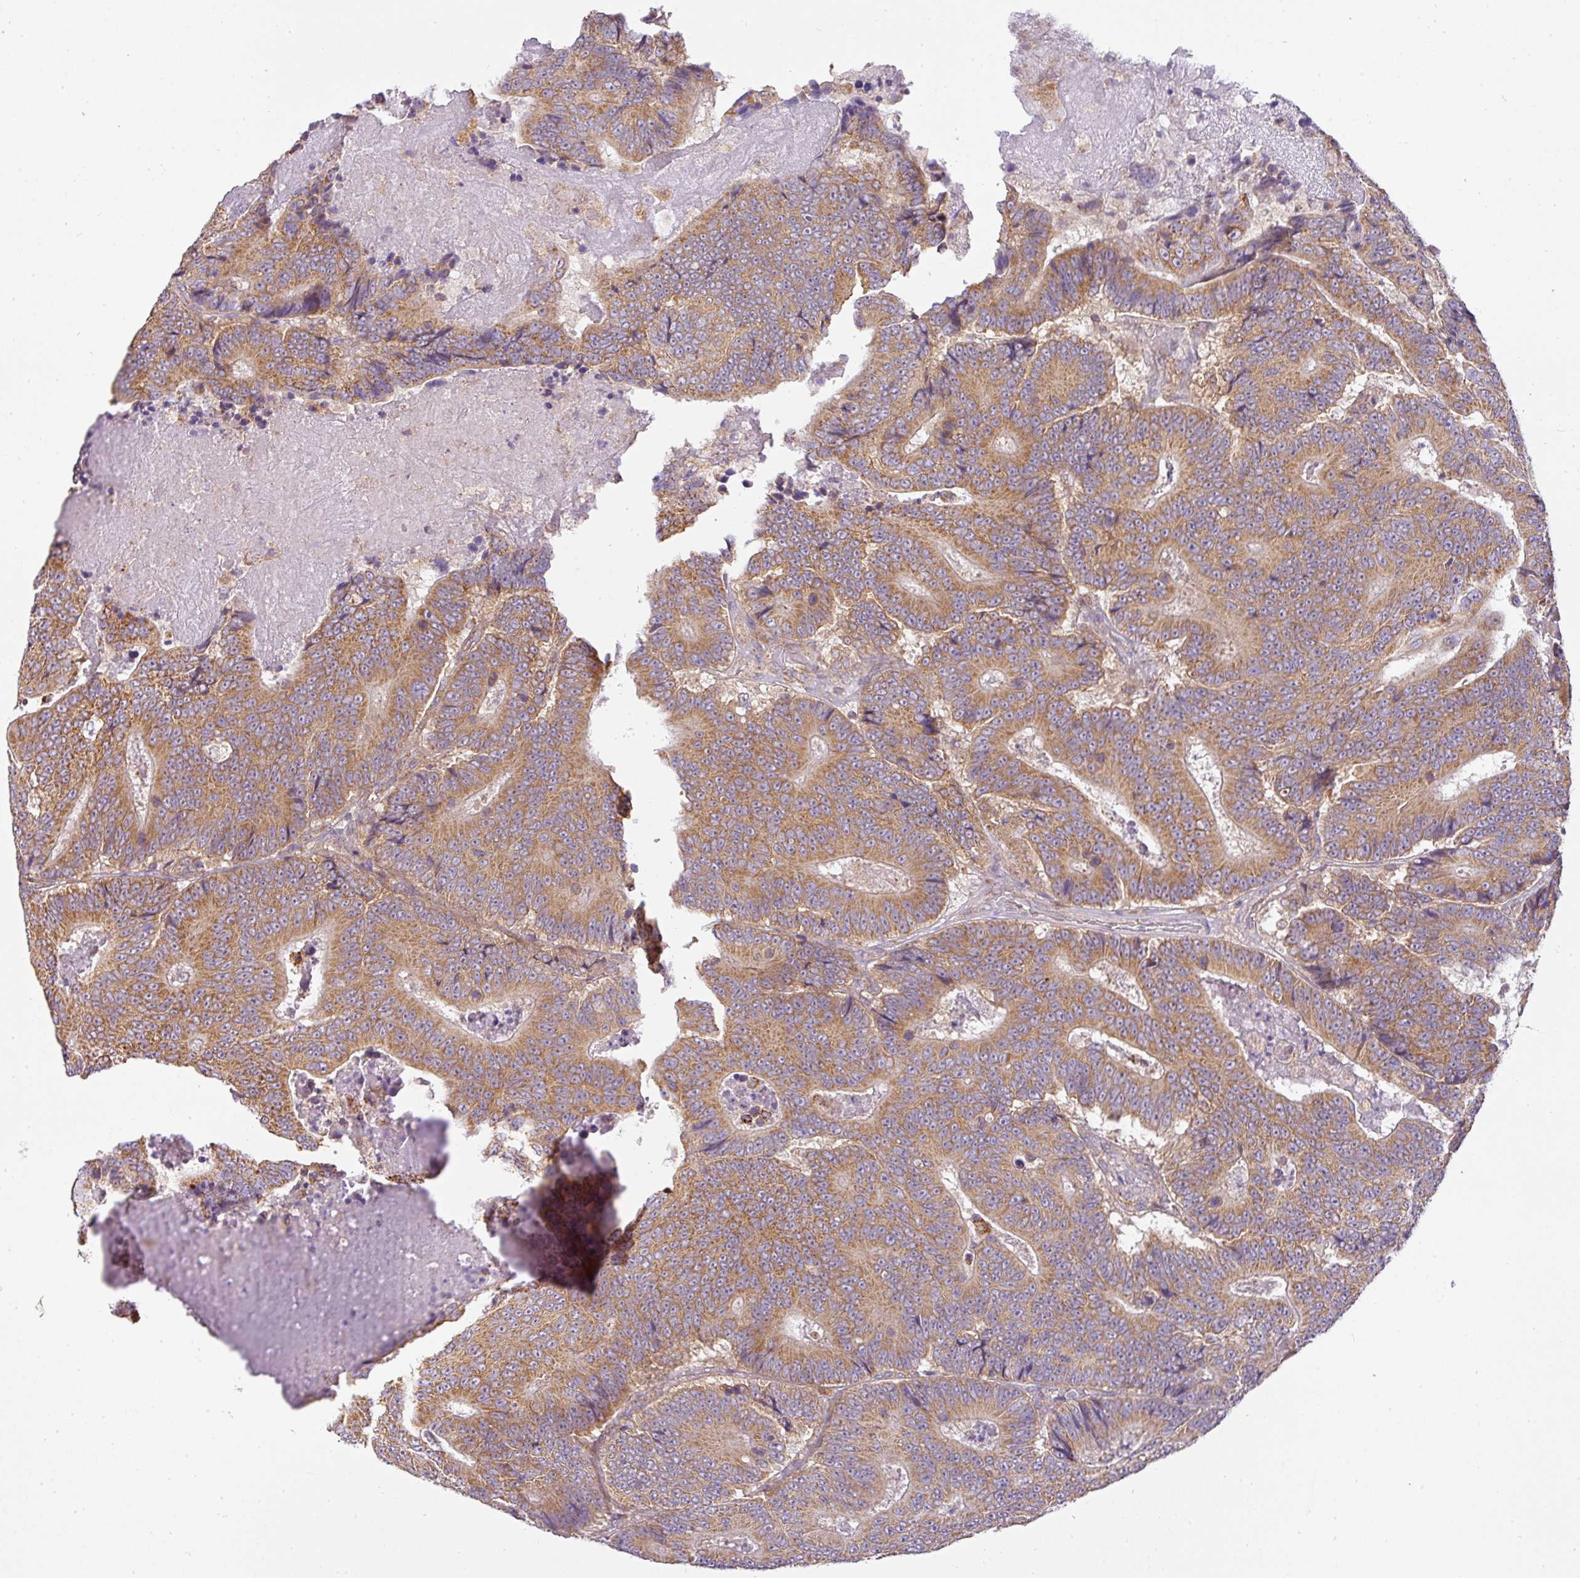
{"staining": {"intensity": "moderate", "quantity": ">75%", "location": "cytoplasmic/membranous"}, "tissue": "colorectal cancer", "cell_type": "Tumor cells", "image_type": "cancer", "snomed": [{"axis": "morphology", "description": "Adenocarcinoma, NOS"}, {"axis": "topography", "description": "Colon"}], "caption": "A brown stain highlights moderate cytoplasmic/membranous expression of a protein in human colorectal adenocarcinoma tumor cells.", "gene": "ZNF211", "patient": {"sex": "male", "age": 83}}